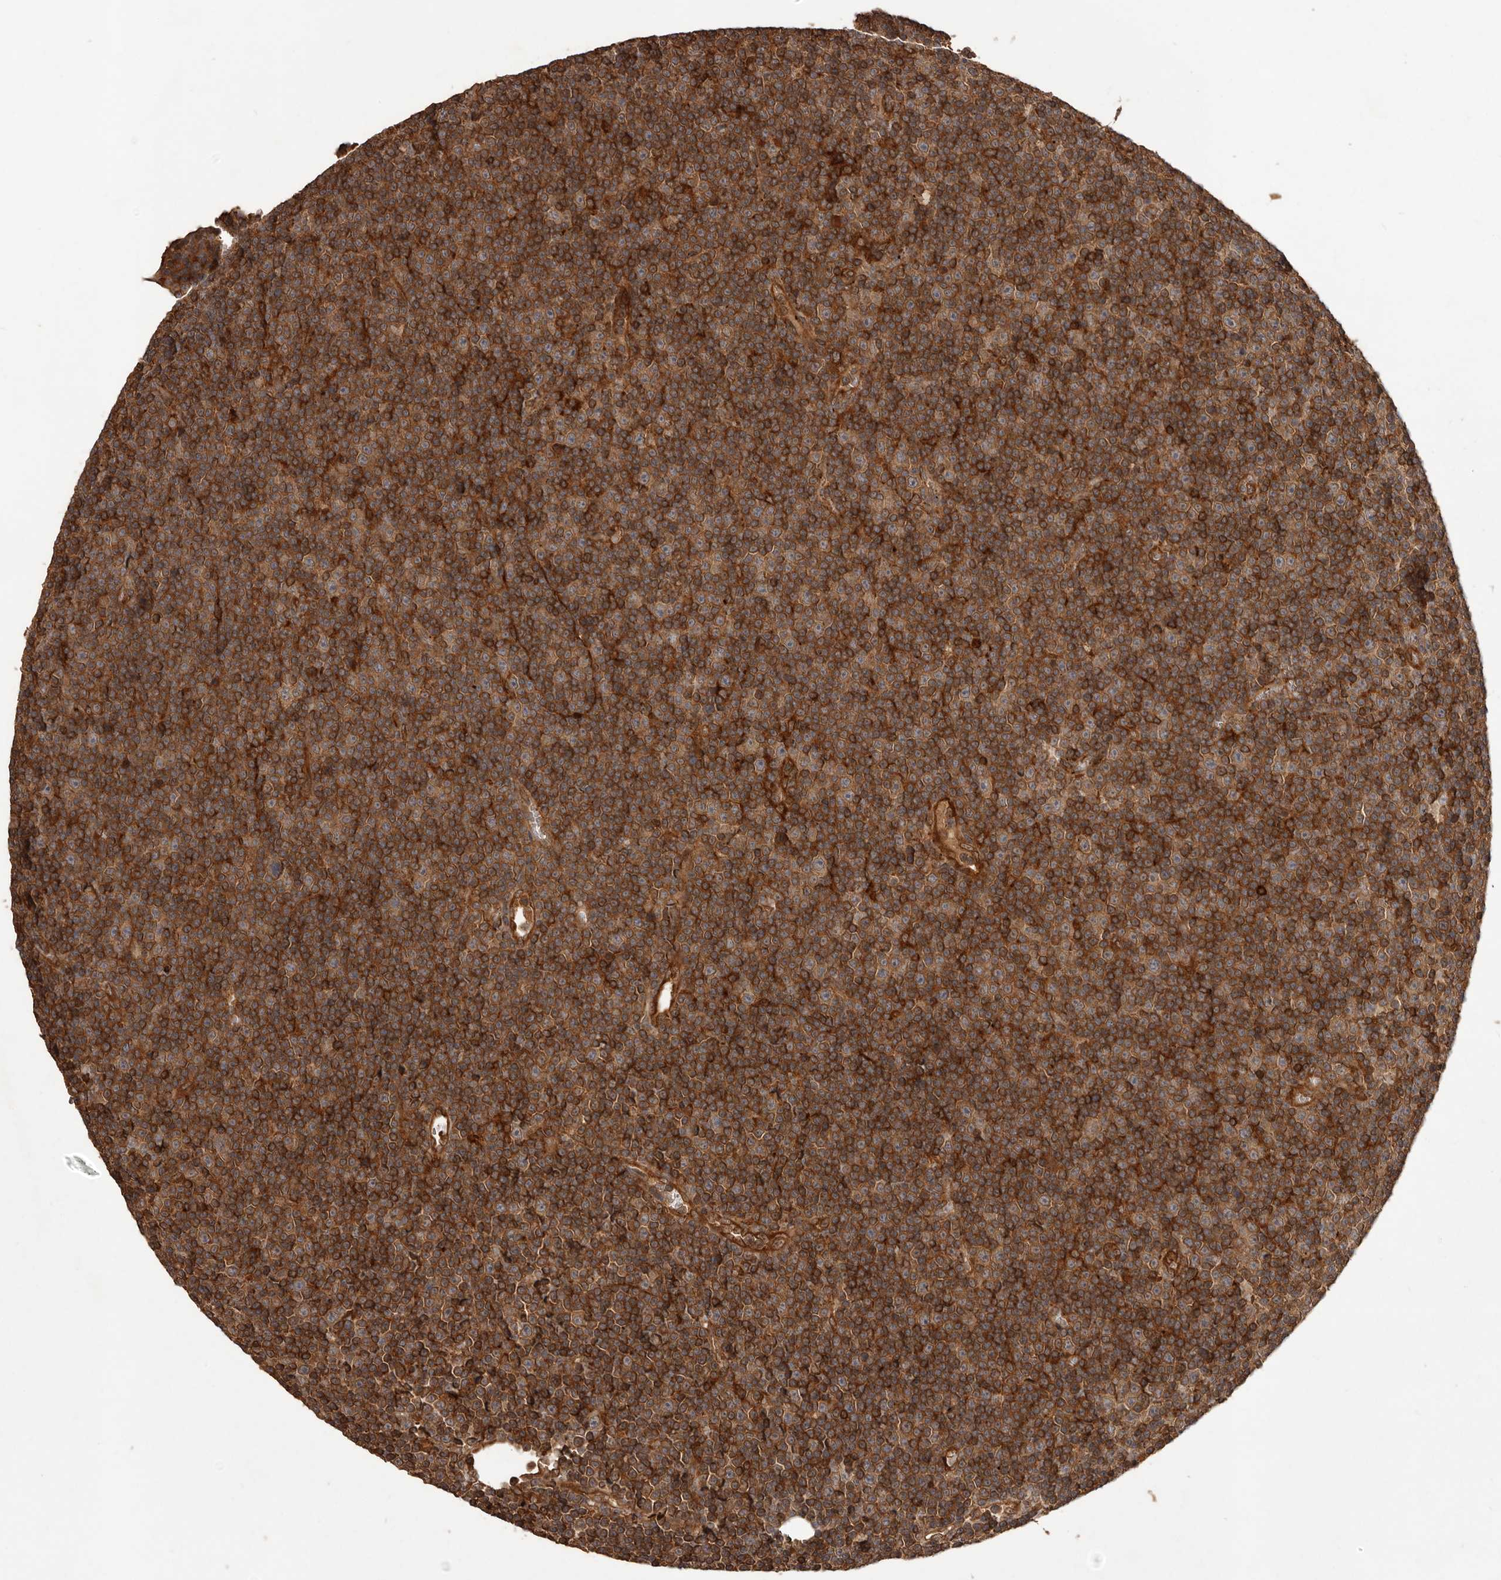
{"staining": {"intensity": "strong", "quantity": ">75%", "location": "cytoplasmic/membranous"}, "tissue": "lymphoma", "cell_type": "Tumor cells", "image_type": "cancer", "snomed": [{"axis": "morphology", "description": "Malignant lymphoma, non-Hodgkin's type, Low grade"}, {"axis": "topography", "description": "Lymph node"}], "caption": "Immunohistochemistry micrograph of neoplastic tissue: human malignant lymphoma, non-Hodgkin's type (low-grade) stained using IHC demonstrates high levels of strong protein expression localized specifically in the cytoplasmic/membranous of tumor cells, appearing as a cytoplasmic/membranous brown color.", "gene": "SLC22A3", "patient": {"sex": "female", "age": 67}}